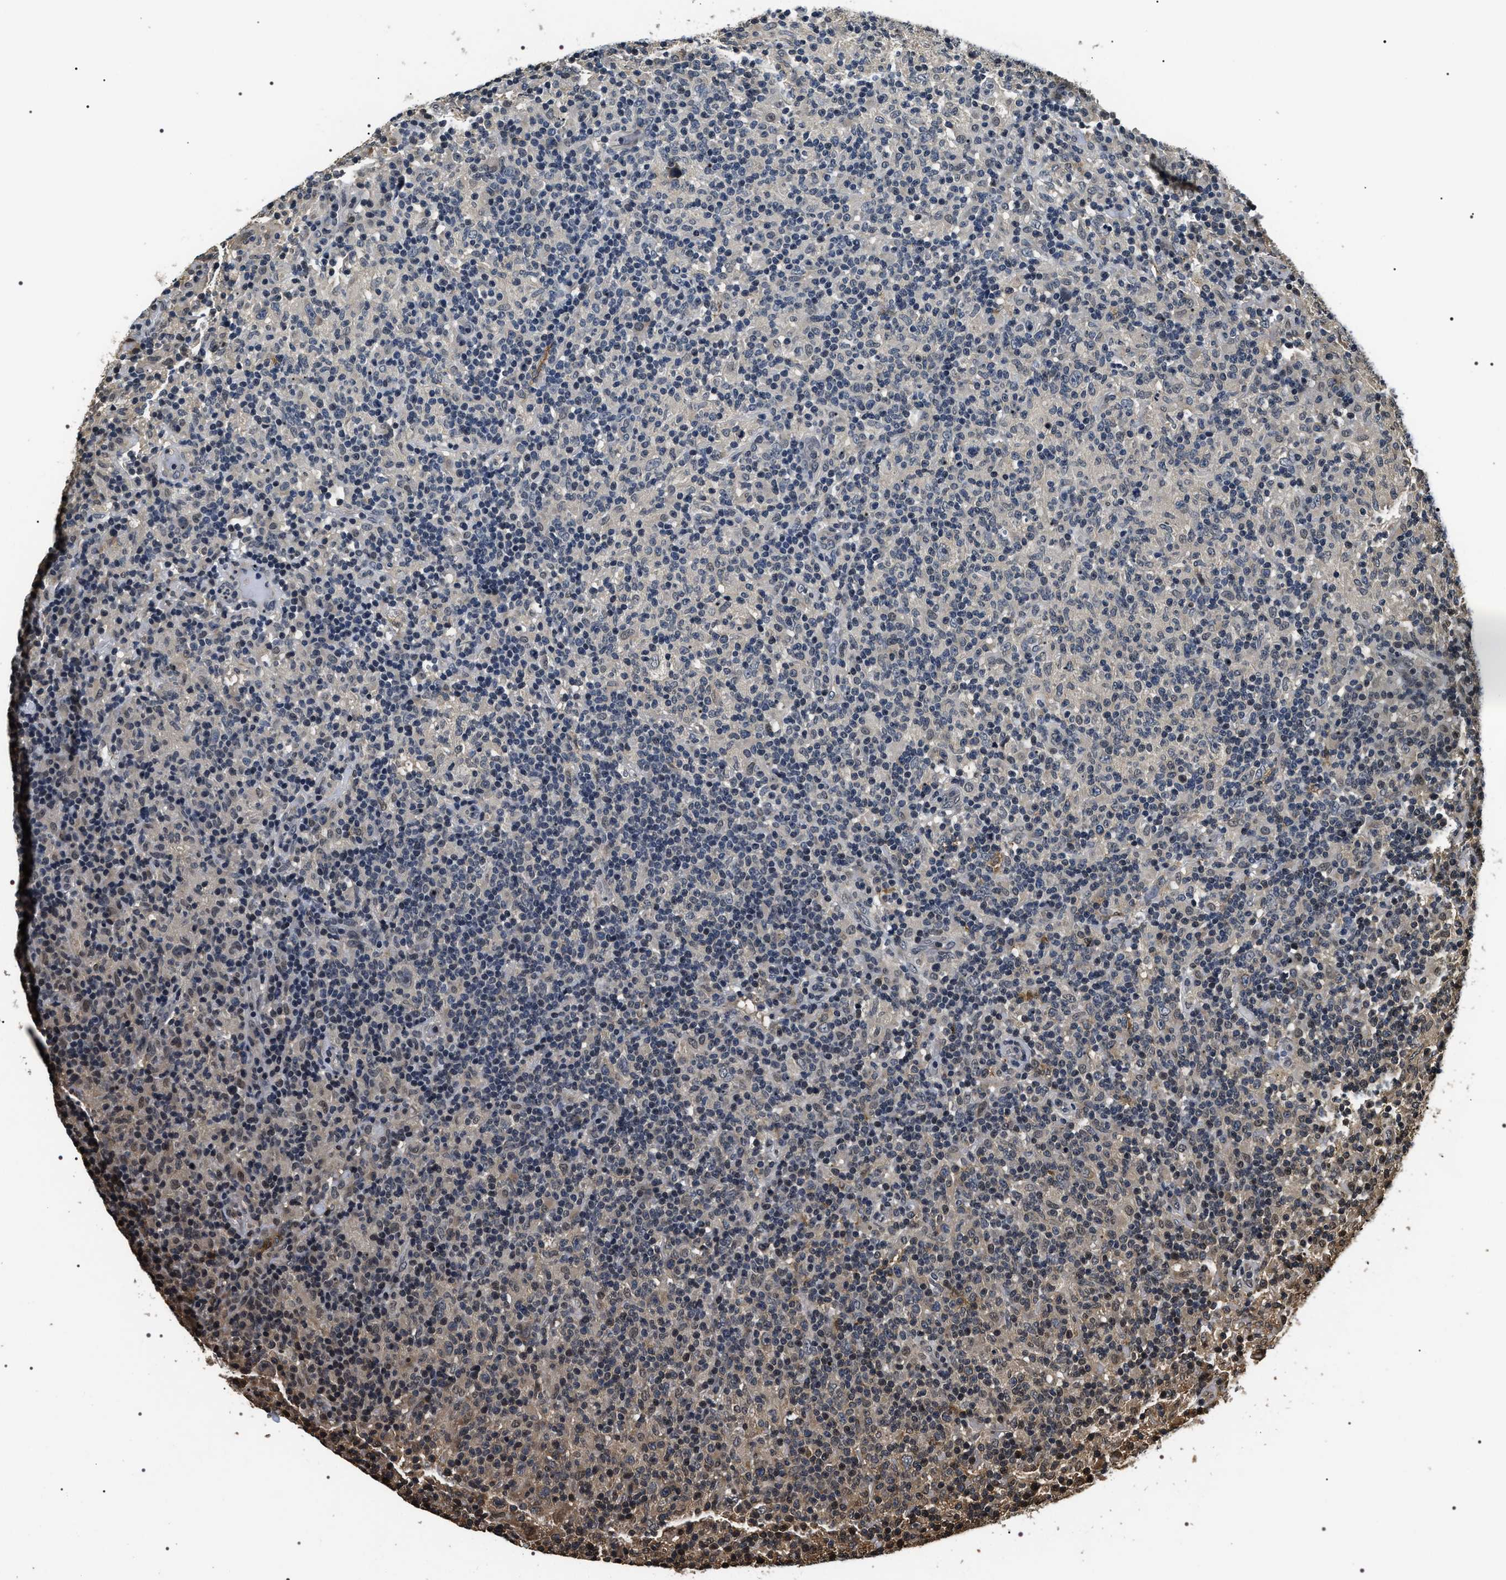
{"staining": {"intensity": "negative", "quantity": "none", "location": "none"}, "tissue": "lymphoma", "cell_type": "Tumor cells", "image_type": "cancer", "snomed": [{"axis": "morphology", "description": "Hodgkin's disease, NOS"}, {"axis": "topography", "description": "Lymph node"}], "caption": "Tumor cells show no significant expression in lymphoma.", "gene": "ARHGAP22", "patient": {"sex": "male", "age": 70}}